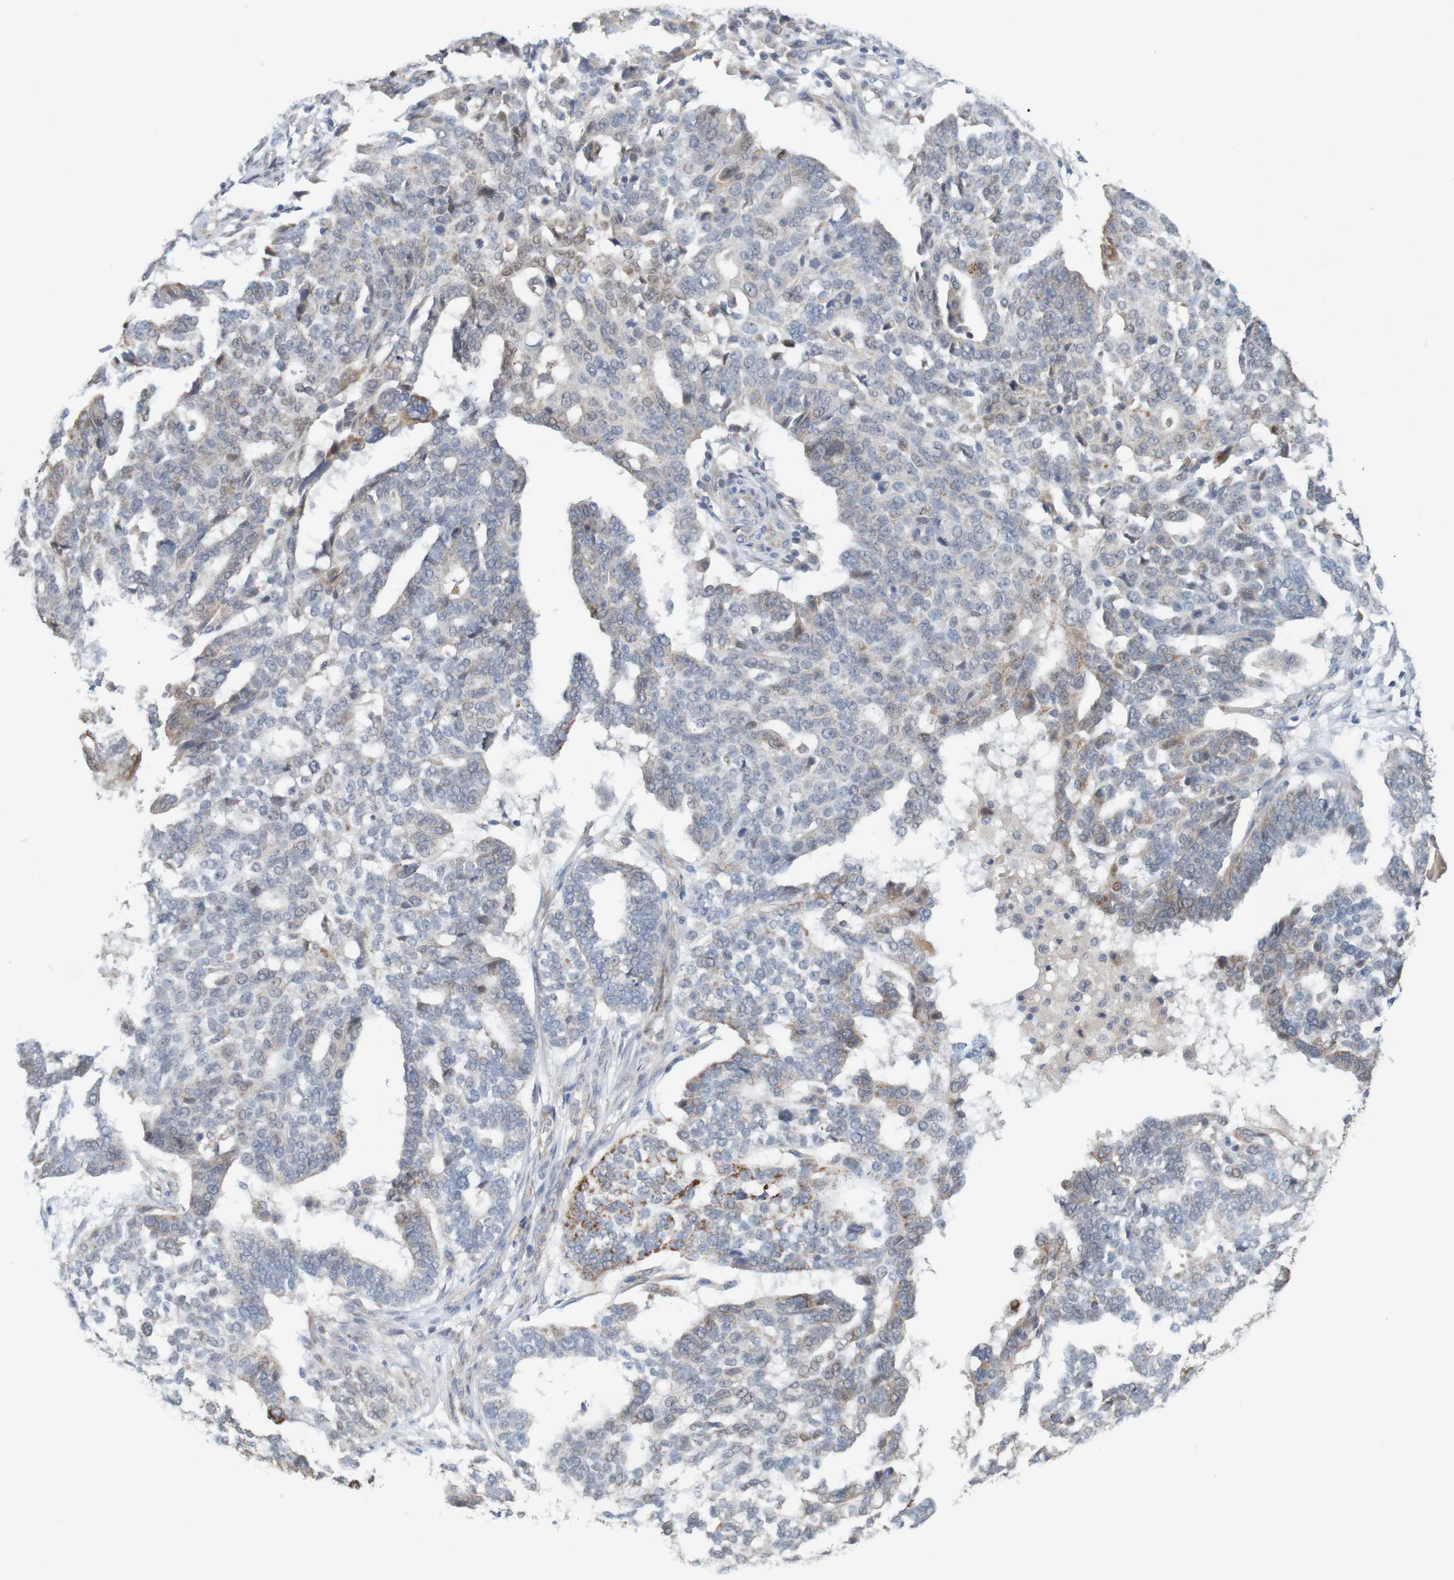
{"staining": {"intensity": "moderate", "quantity": "<25%", "location": "cytoplasmic/membranous"}, "tissue": "ovarian cancer", "cell_type": "Tumor cells", "image_type": "cancer", "snomed": [{"axis": "morphology", "description": "Cystadenocarcinoma, serous, NOS"}, {"axis": "topography", "description": "Ovary"}], "caption": "A high-resolution photomicrograph shows IHC staining of ovarian cancer (serous cystadenocarcinoma), which exhibits moderate cytoplasmic/membranous positivity in approximately <25% of tumor cells.", "gene": "NAV2", "patient": {"sex": "female", "age": 59}}